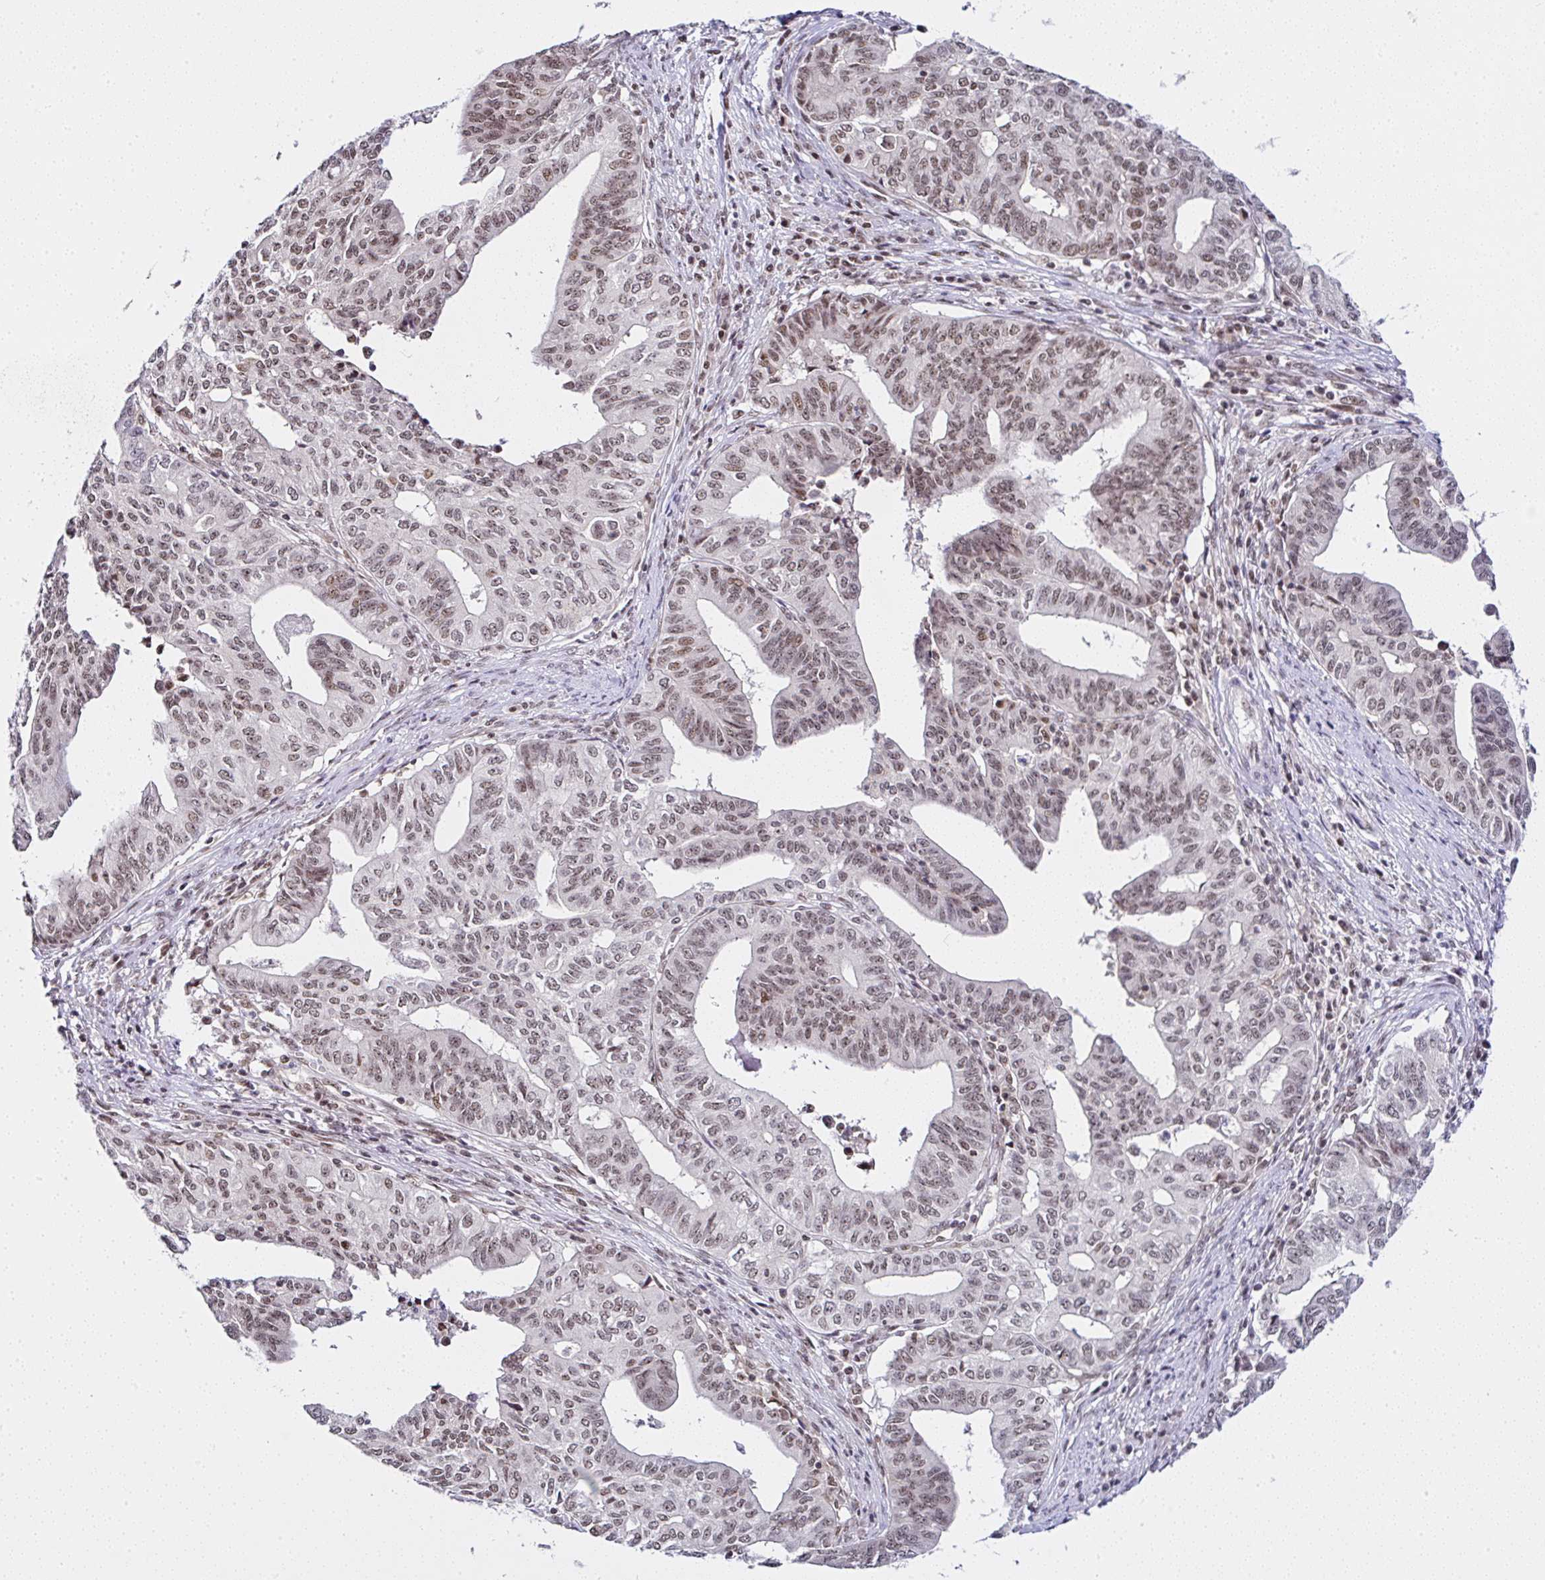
{"staining": {"intensity": "moderate", "quantity": ">75%", "location": "nuclear"}, "tissue": "endometrial cancer", "cell_type": "Tumor cells", "image_type": "cancer", "snomed": [{"axis": "morphology", "description": "Adenocarcinoma, NOS"}, {"axis": "topography", "description": "Endometrium"}], "caption": "Immunohistochemistry staining of adenocarcinoma (endometrial), which displays medium levels of moderate nuclear expression in approximately >75% of tumor cells indicating moderate nuclear protein positivity. The staining was performed using DAB (3,3'-diaminobenzidine) (brown) for protein detection and nuclei were counterstained in hematoxylin (blue).", "gene": "PTPN2", "patient": {"sex": "female", "age": 65}}